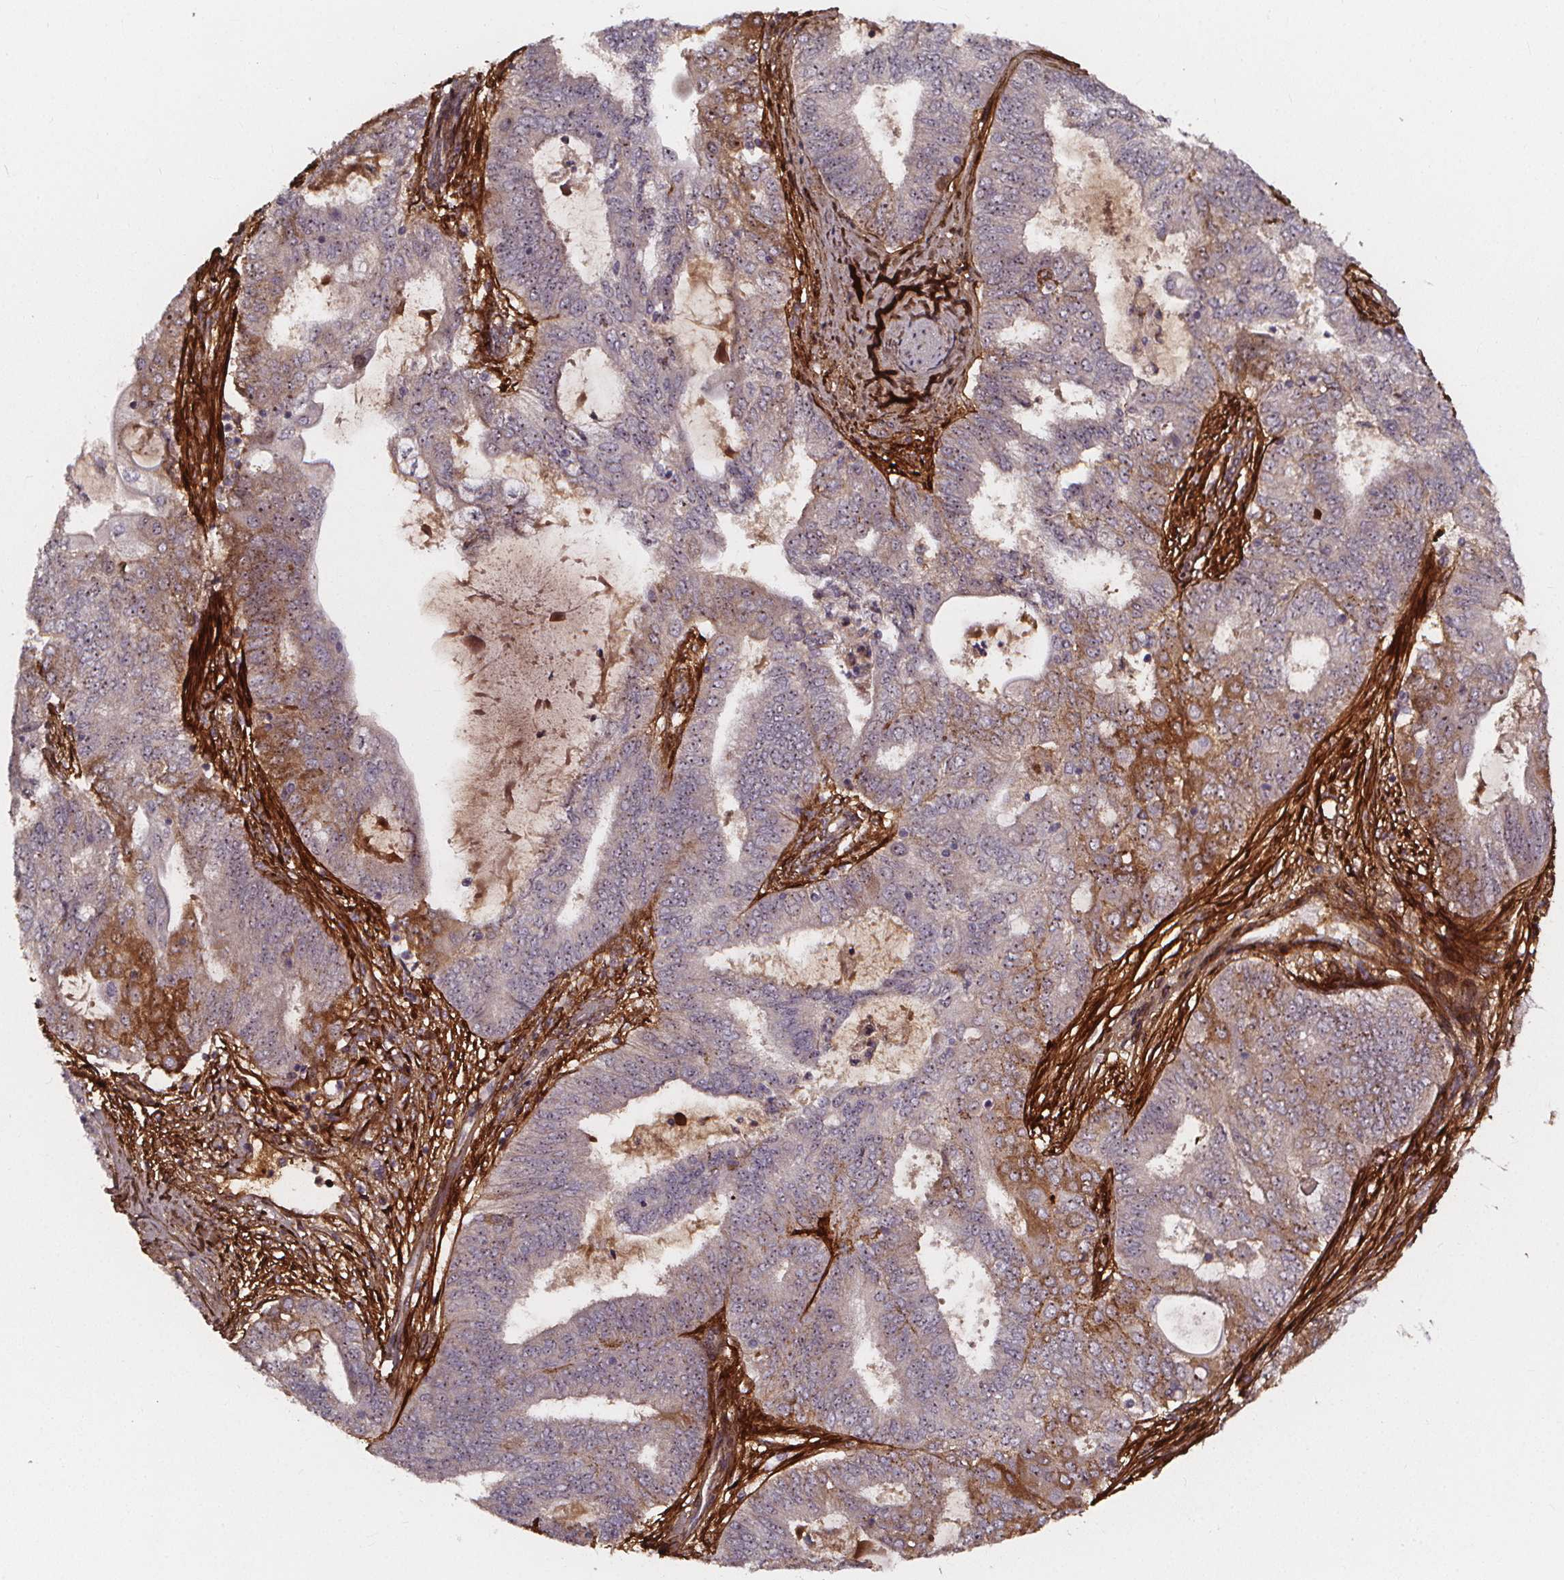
{"staining": {"intensity": "moderate", "quantity": "<25%", "location": "cytoplasmic/membranous"}, "tissue": "endometrial cancer", "cell_type": "Tumor cells", "image_type": "cancer", "snomed": [{"axis": "morphology", "description": "Adenocarcinoma, NOS"}, {"axis": "topography", "description": "Endometrium"}], "caption": "This photomicrograph demonstrates immunohistochemistry (IHC) staining of human endometrial adenocarcinoma, with low moderate cytoplasmic/membranous staining in approximately <25% of tumor cells.", "gene": "AEBP1", "patient": {"sex": "female", "age": 62}}